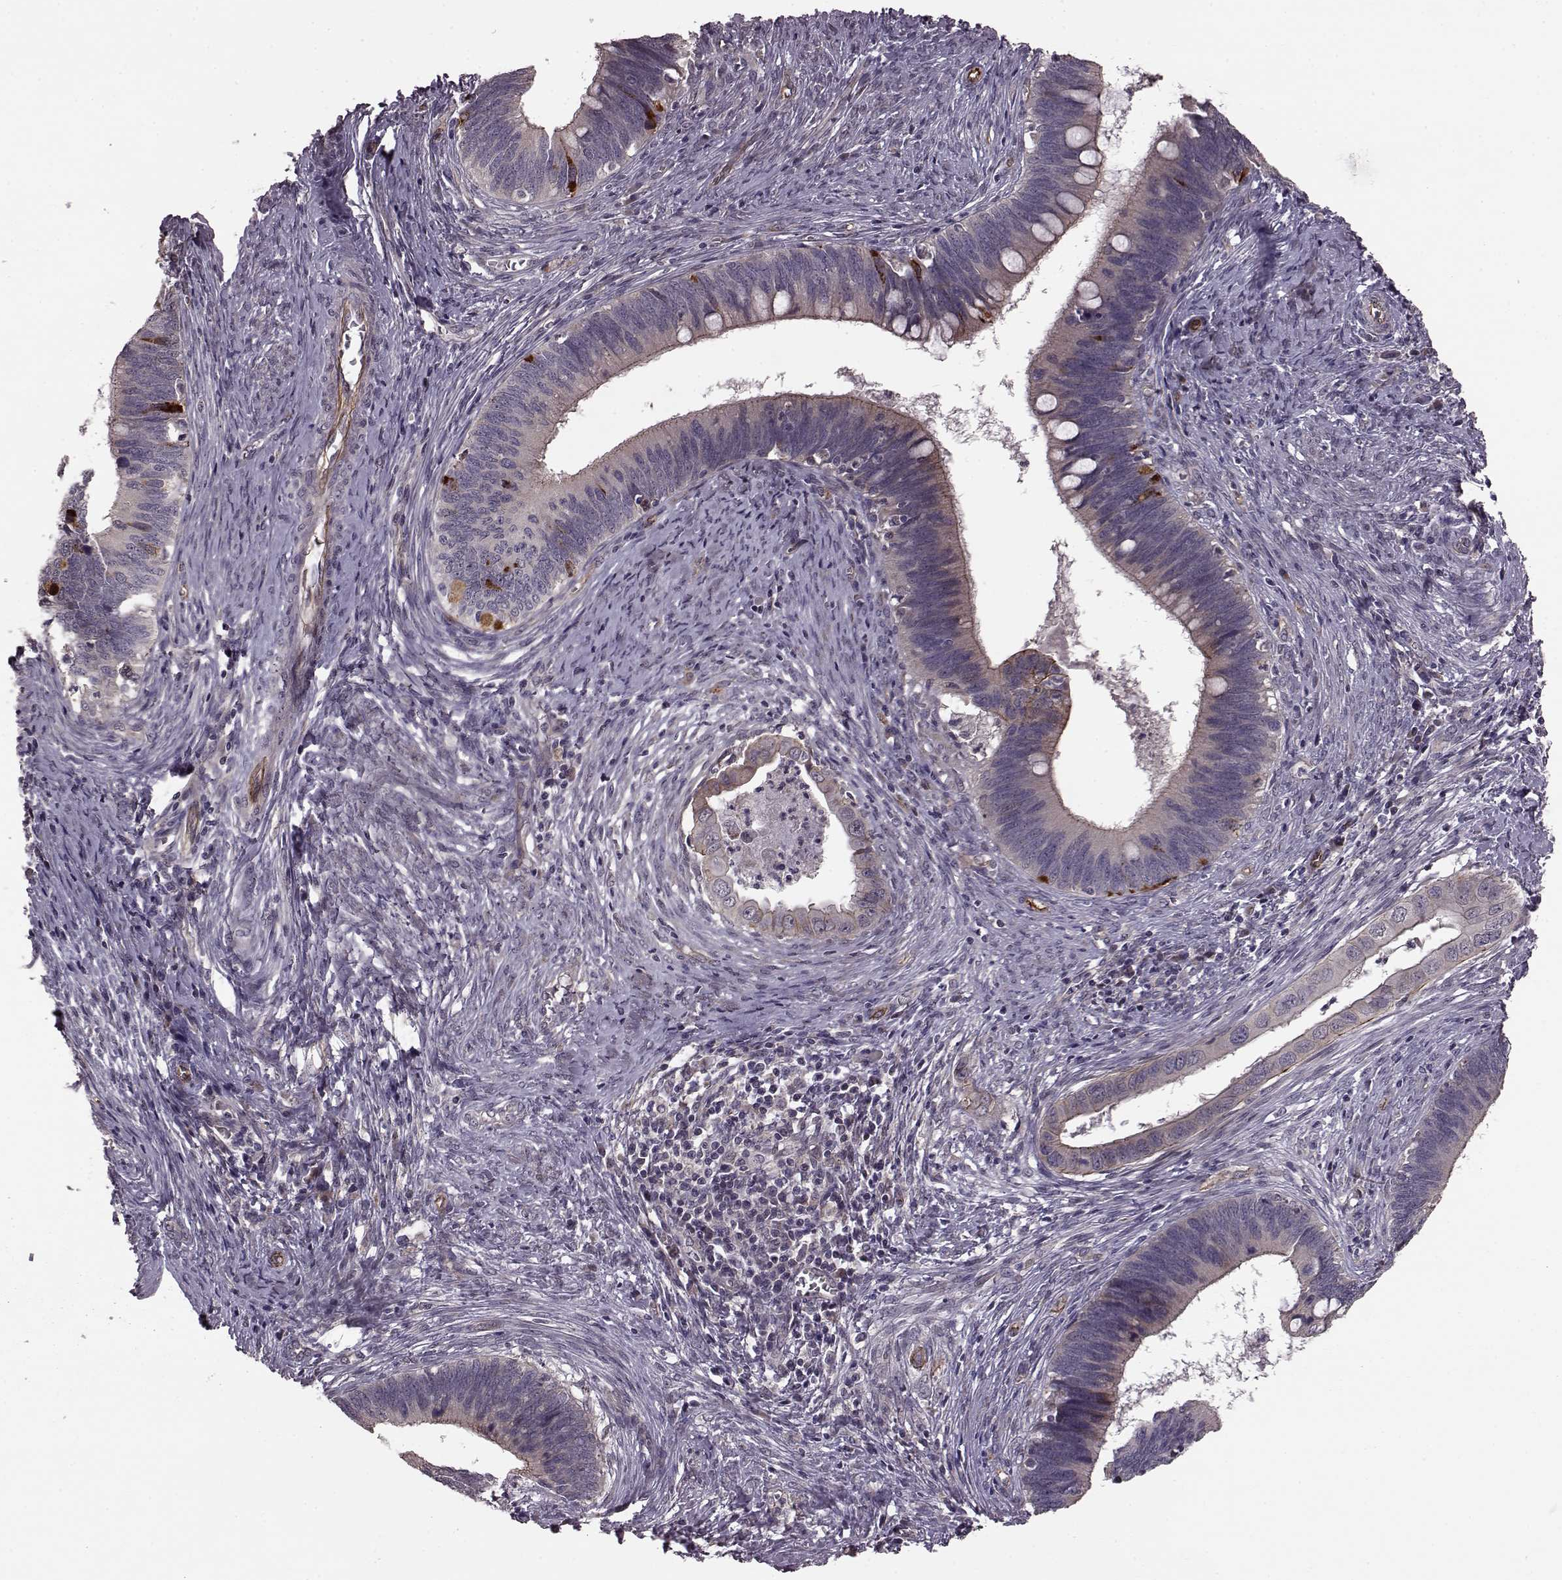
{"staining": {"intensity": "moderate", "quantity": "<25%", "location": "cytoplasmic/membranous"}, "tissue": "cervical cancer", "cell_type": "Tumor cells", "image_type": "cancer", "snomed": [{"axis": "morphology", "description": "Adenocarcinoma, NOS"}, {"axis": "topography", "description": "Cervix"}], "caption": "Tumor cells demonstrate low levels of moderate cytoplasmic/membranous staining in approximately <25% of cells in cervical cancer. (brown staining indicates protein expression, while blue staining denotes nuclei).", "gene": "SYNPO", "patient": {"sex": "female", "age": 42}}